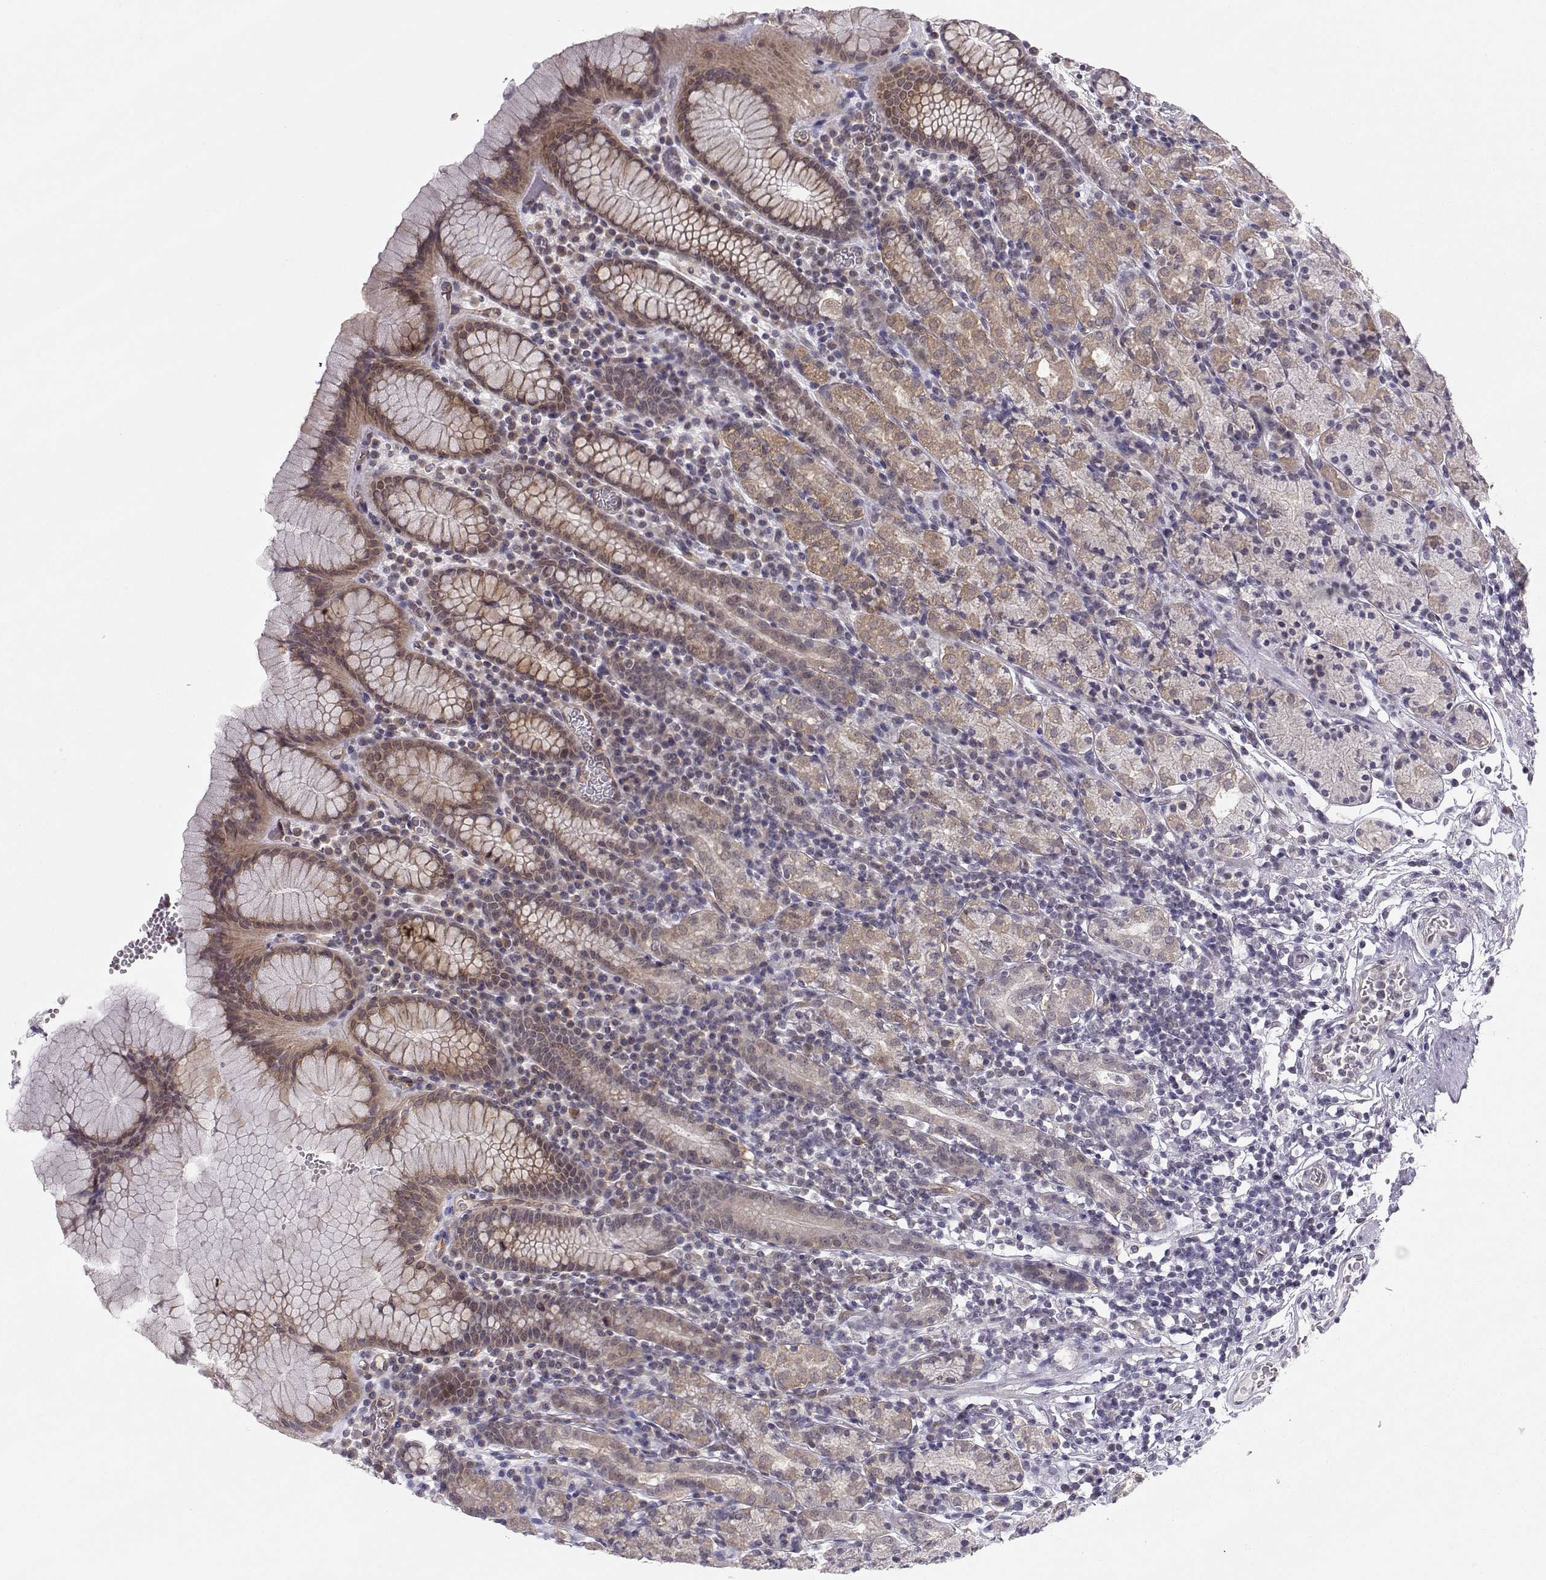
{"staining": {"intensity": "moderate", "quantity": "<25%", "location": "cytoplasmic/membranous"}, "tissue": "stomach", "cell_type": "Glandular cells", "image_type": "normal", "snomed": [{"axis": "morphology", "description": "Normal tissue, NOS"}, {"axis": "topography", "description": "Stomach, upper"}, {"axis": "topography", "description": "Stomach"}], "caption": "Stomach stained with IHC demonstrates moderate cytoplasmic/membranous expression in approximately <25% of glandular cells. The protein of interest is shown in brown color, while the nuclei are stained blue.", "gene": "KIF13B", "patient": {"sex": "male", "age": 62}}